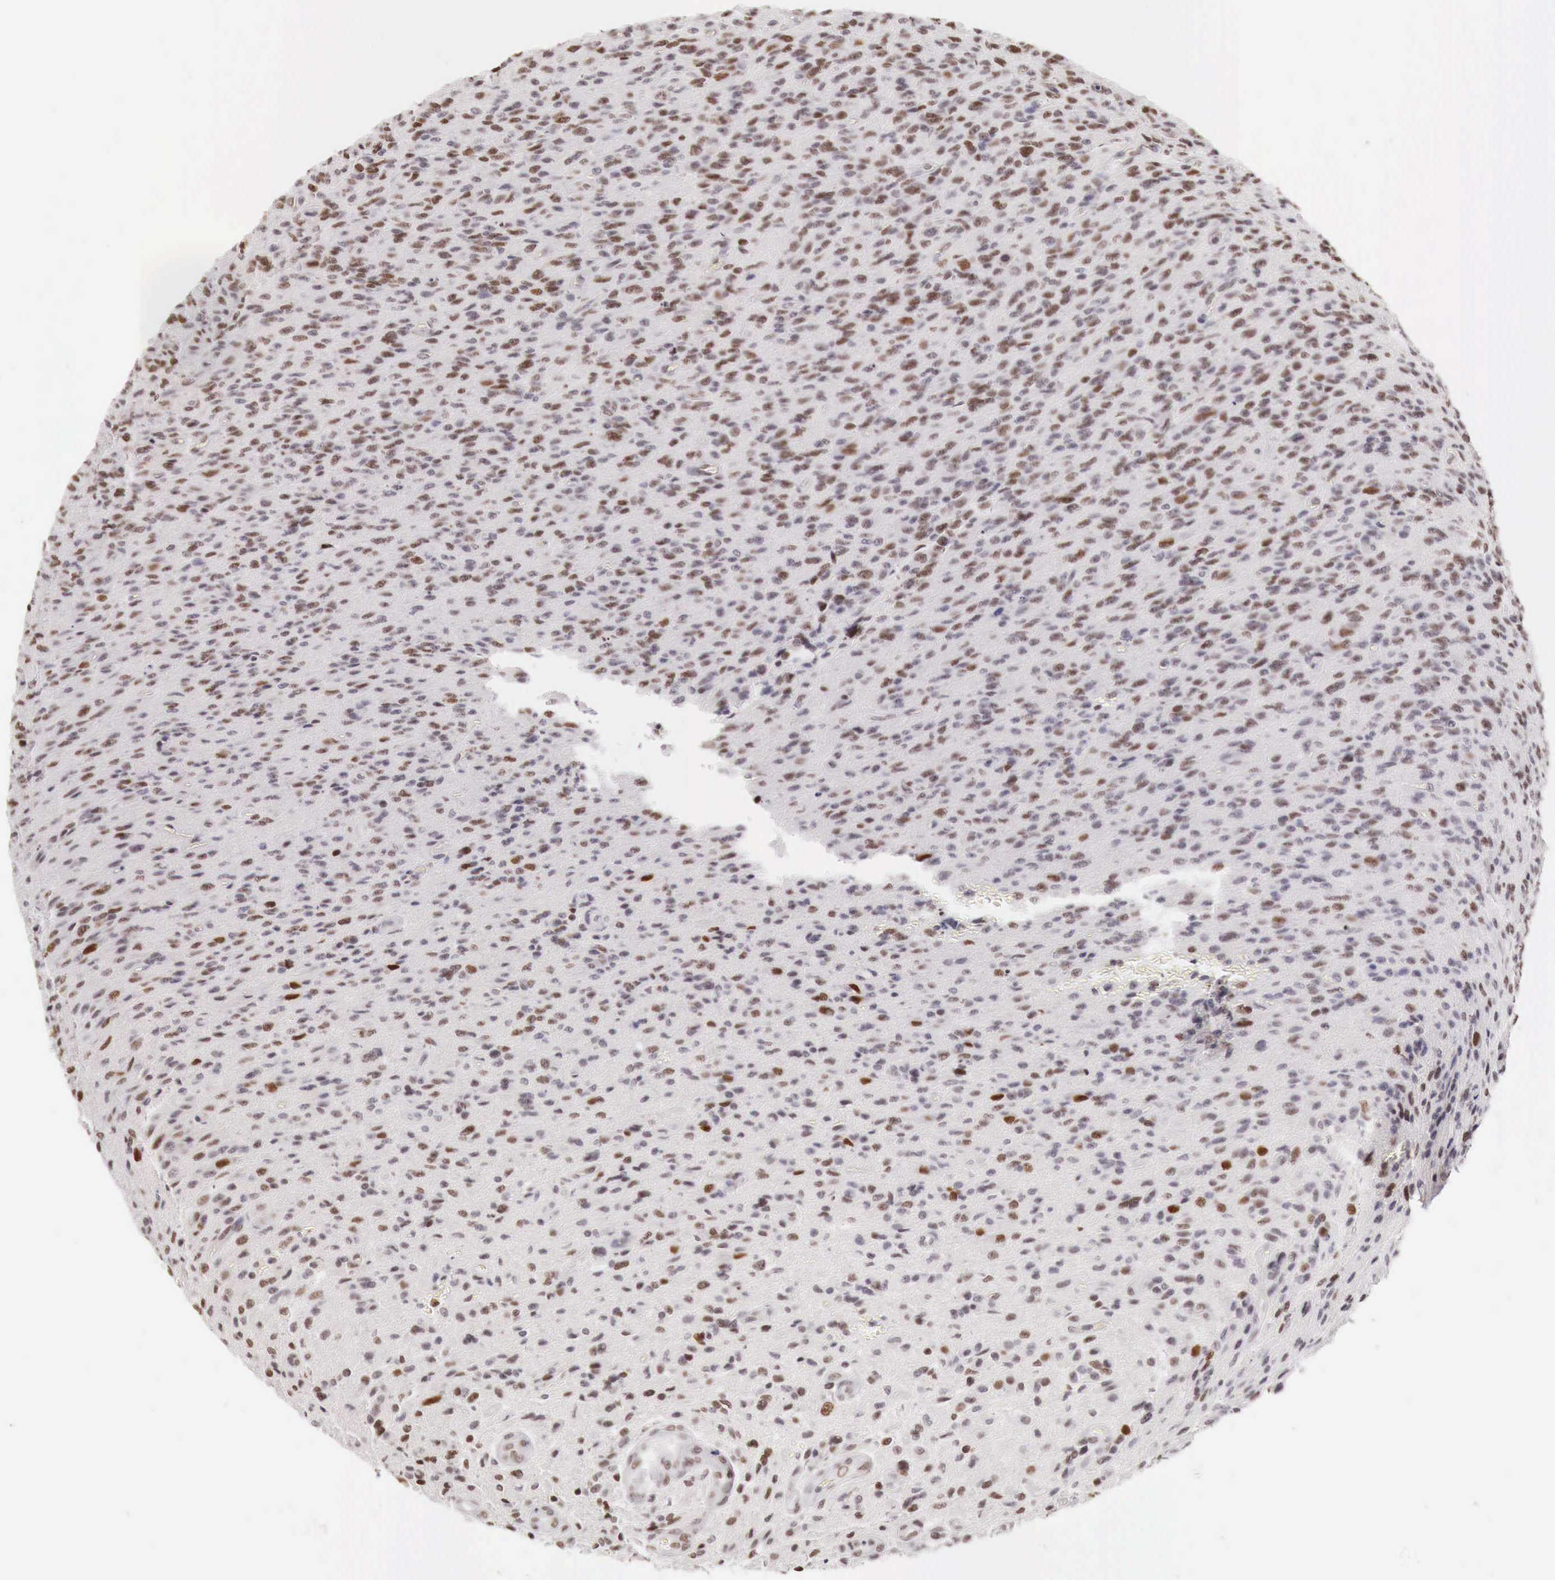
{"staining": {"intensity": "moderate", "quantity": "25%-75%", "location": "nuclear"}, "tissue": "glioma", "cell_type": "Tumor cells", "image_type": "cancer", "snomed": [{"axis": "morphology", "description": "Glioma, malignant, High grade"}, {"axis": "topography", "description": "Brain"}], "caption": "A brown stain highlights moderate nuclear staining of a protein in glioma tumor cells.", "gene": "PHF14", "patient": {"sex": "male", "age": 36}}